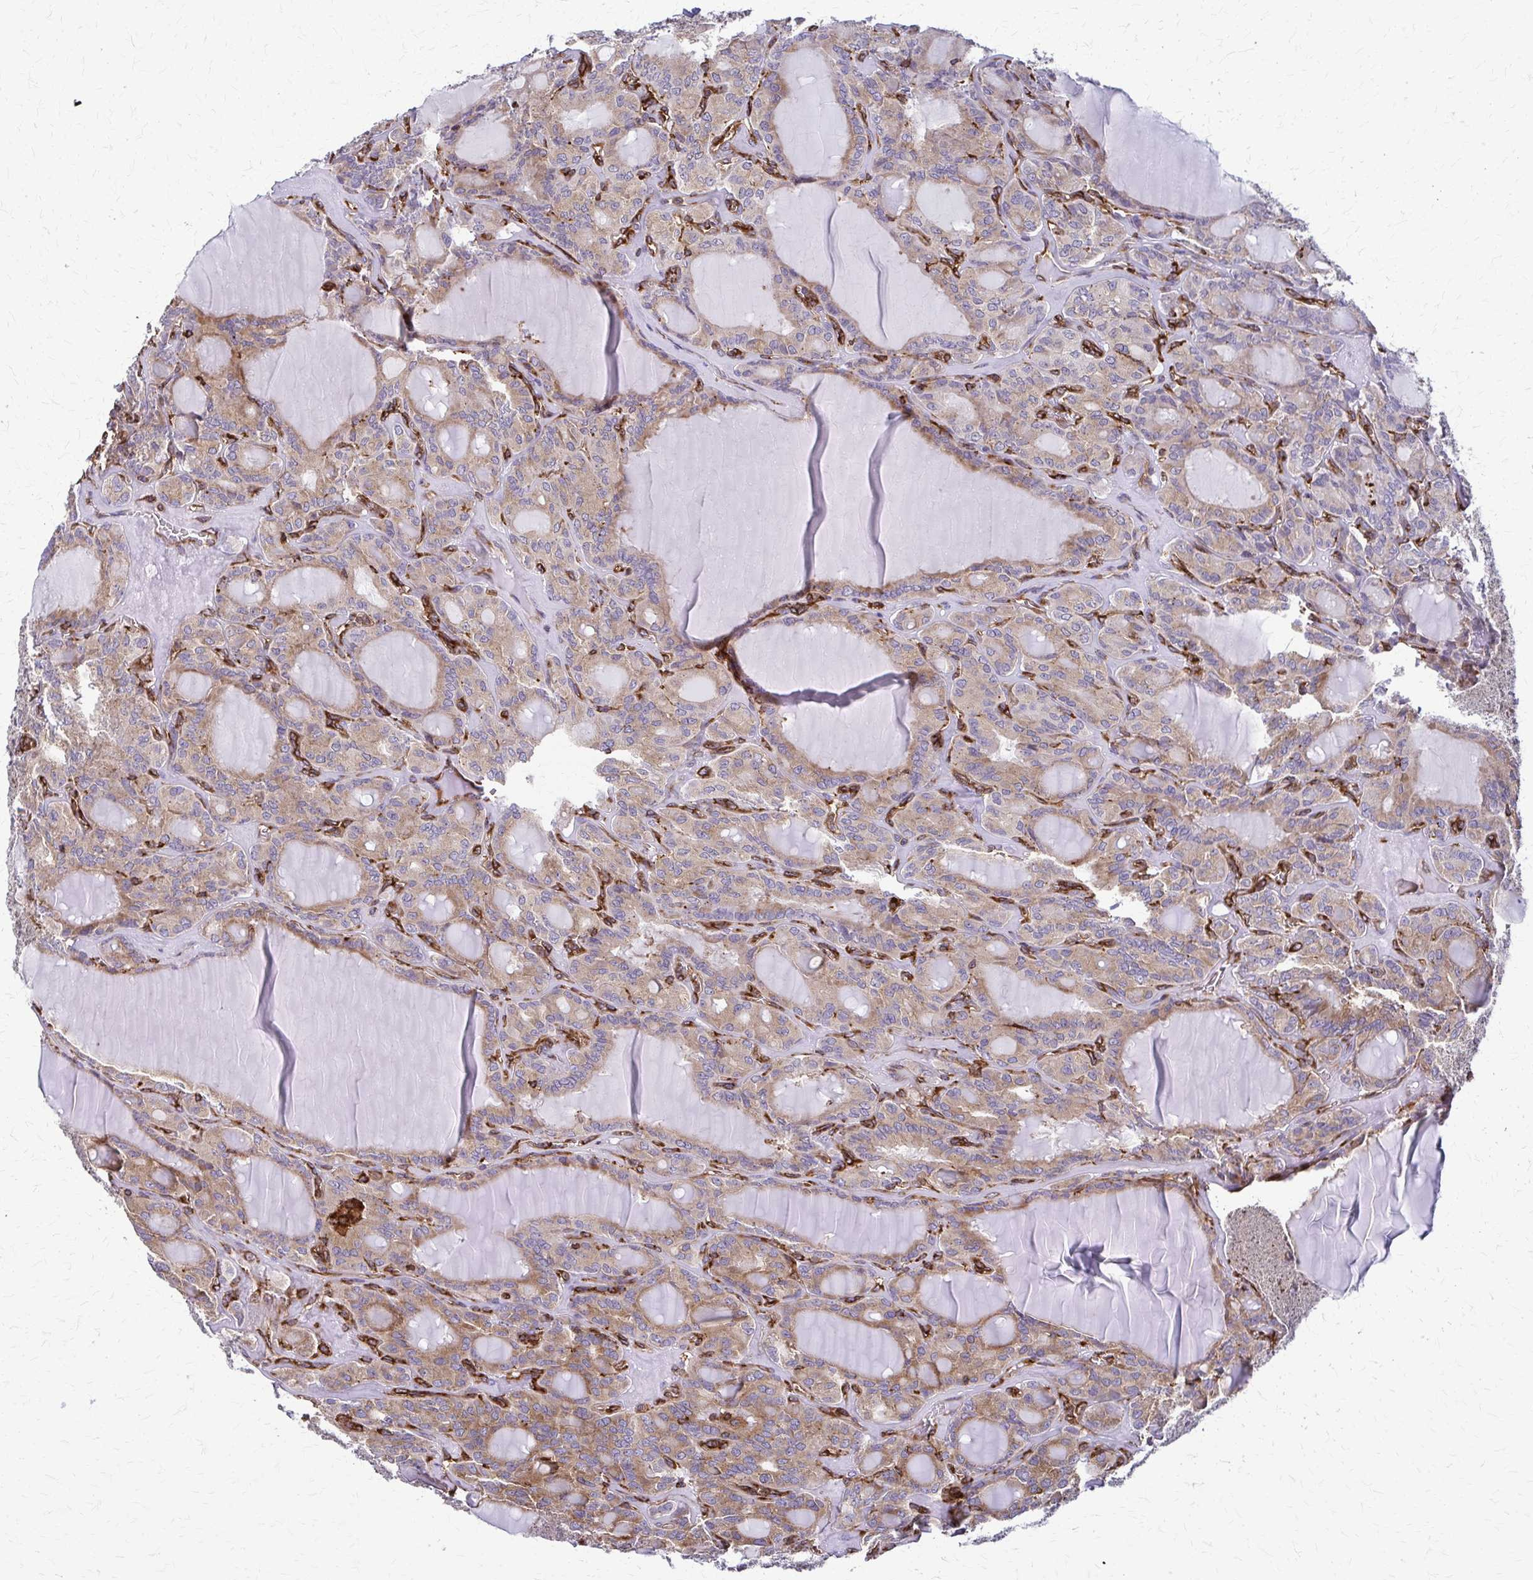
{"staining": {"intensity": "moderate", "quantity": ">75%", "location": "cytoplasmic/membranous"}, "tissue": "thyroid cancer", "cell_type": "Tumor cells", "image_type": "cancer", "snomed": [{"axis": "morphology", "description": "Papillary adenocarcinoma, NOS"}, {"axis": "topography", "description": "Thyroid gland"}], "caption": "Thyroid cancer (papillary adenocarcinoma) stained with a protein marker reveals moderate staining in tumor cells.", "gene": "WASF2", "patient": {"sex": "male", "age": 87}}